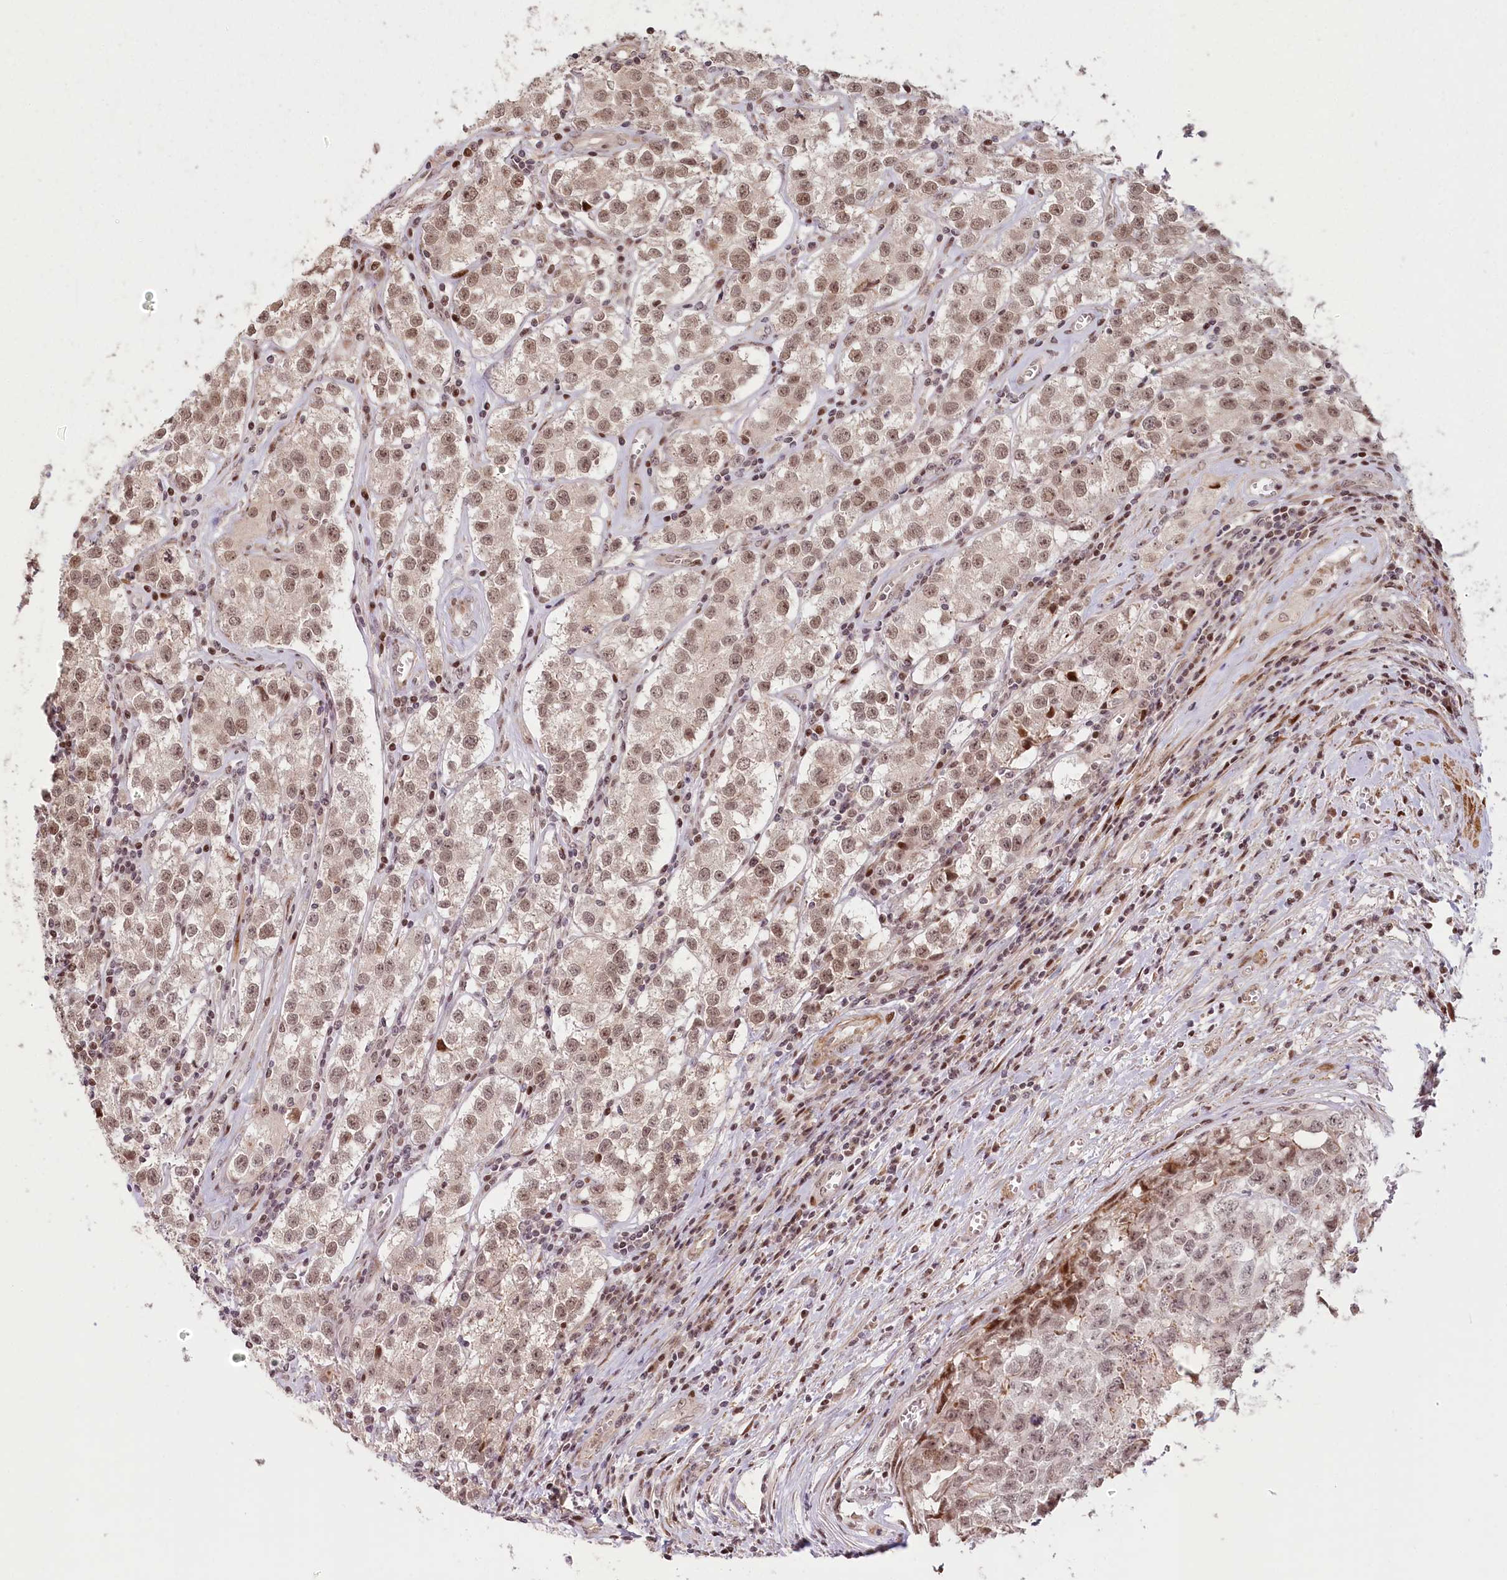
{"staining": {"intensity": "moderate", "quantity": ">75%", "location": "nuclear"}, "tissue": "testis cancer", "cell_type": "Tumor cells", "image_type": "cancer", "snomed": [{"axis": "morphology", "description": "Seminoma, NOS"}, {"axis": "morphology", "description": "Carcinoma, Embryonal, NOS"}, {"axis": "topography", "description": "Testis"}], "caption": "High-power microscopy captured an IHC histopathology image of testis cancer (embryonal carcinoma), revealing moderate nuclear expression in about >75% of tumor cells.", "gene": "FAM204A", "patient": {"sex": "male", "age": 43}}